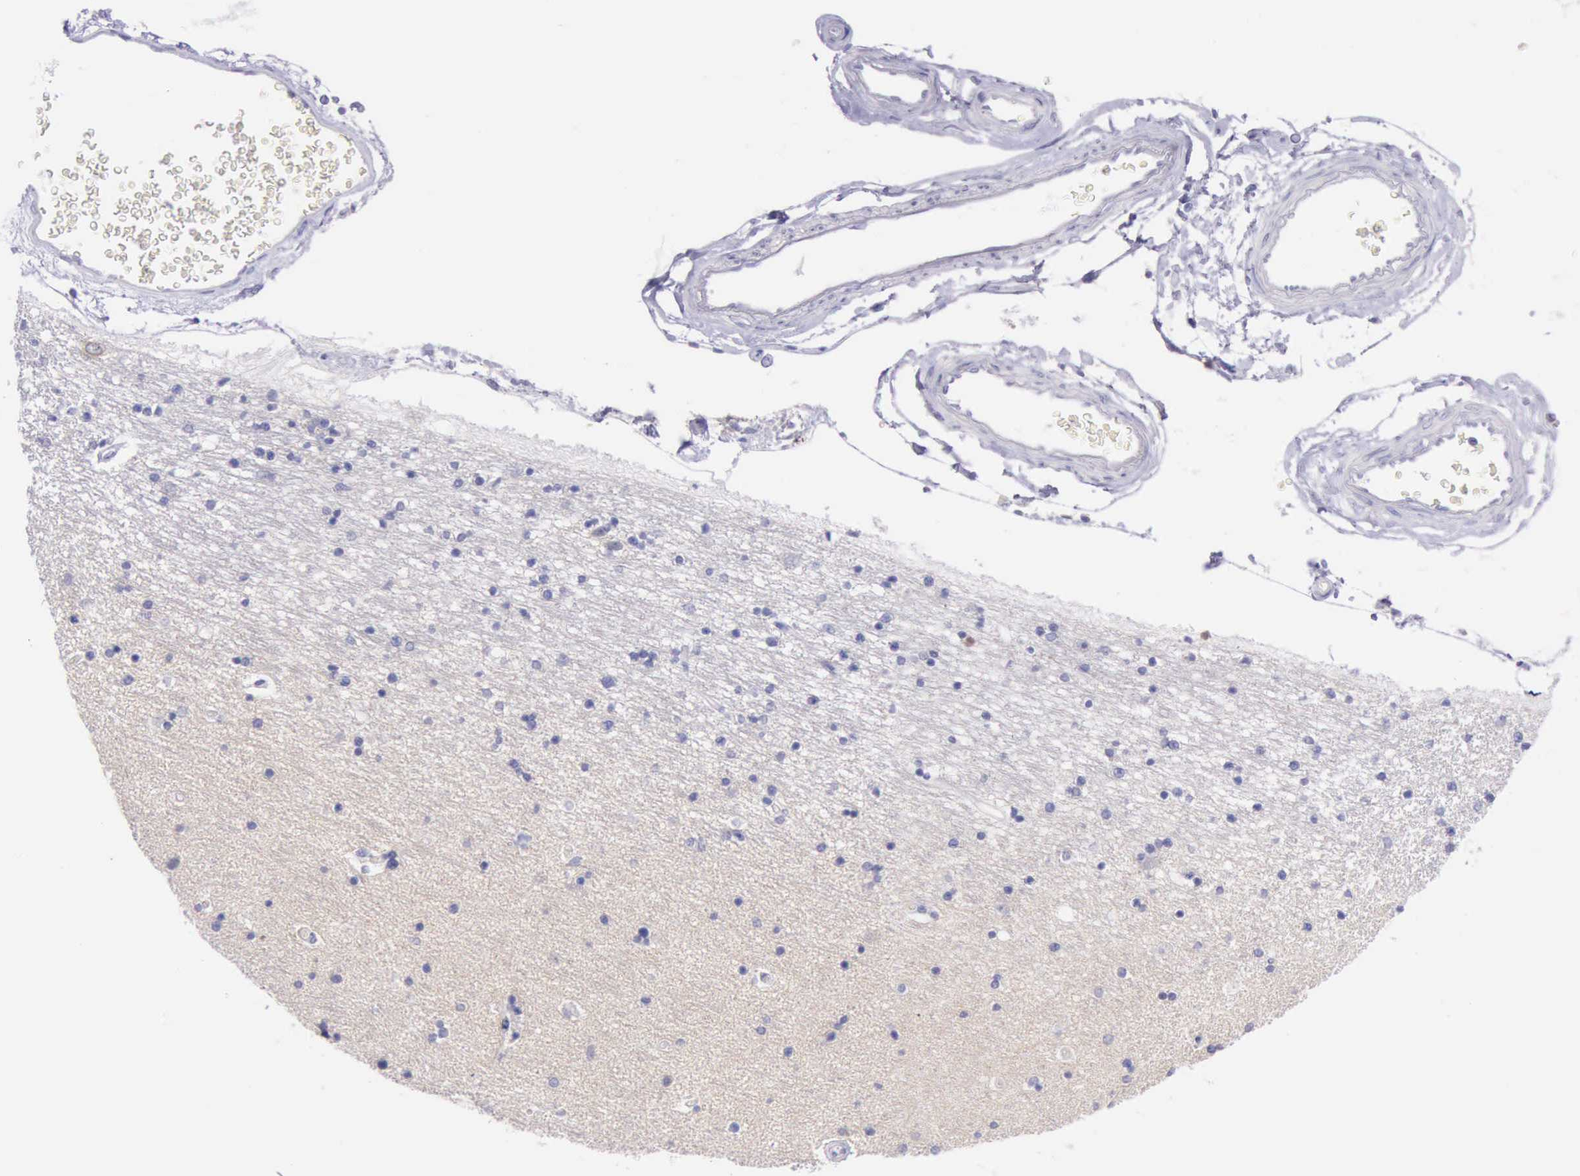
{"staining": {"intensity": "negative", "quantity": "none", "location": "none"}, "tissue": "hippocampus", "cell_type": "Glial cells", "image_type": "normal", "snomed": [{"axis": "morphology", "description": "Normal tissue, NOS"}, {"axis": "topography", "description": "Hippocampus"}], "caption": "Immunohistochemistry (IHC) image of normal hippocampus: hippocampus stained with DAB exhibits no significant protein expression in glial cells.", "gene": "LRFN5", "patient": {"sex": "female", "age": 54}}